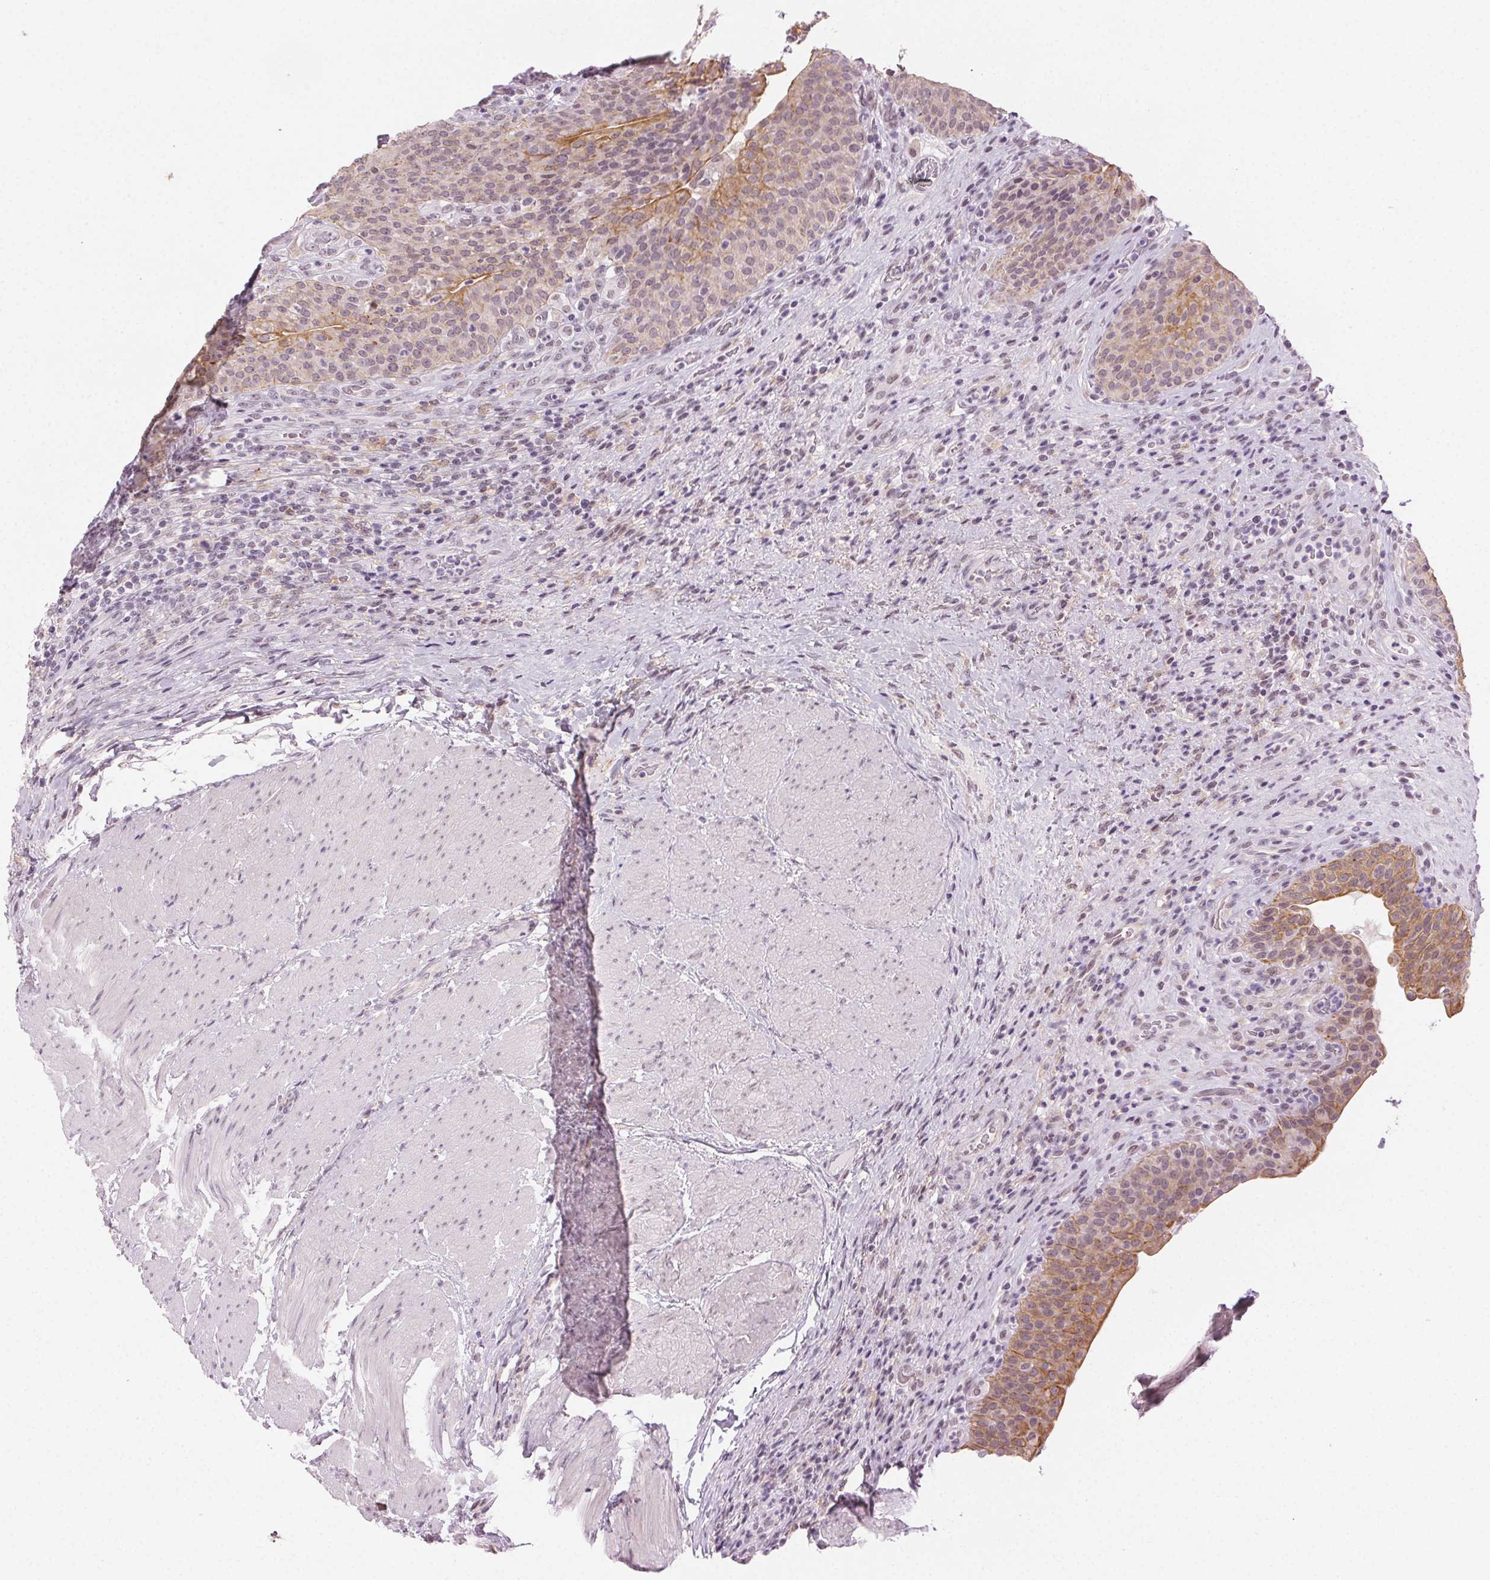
{"staining": {"intensity": "moderate", "quantity": "25%-75%", "location": "cytoplasmic/membranous"}, "tissue": "urinary bladder", "cell_type": "Urothelial cells", "image_type": "normal", "snomed": [{"axis": "morphology", "description": "Normal tissue, NOS"}, {"axis": "topography", "description": "Urinary bladder"}, {"axis": "topography", "description": "Peripheral nerve tissue"}], "caption": "Benign urinary bladder demonstrates moderate cytoplasmic/membranous staining in approximately 25%-75% of urothelial cells.", "gene": "AIF1L", "patient": {"sex": "male", "age": 66}}